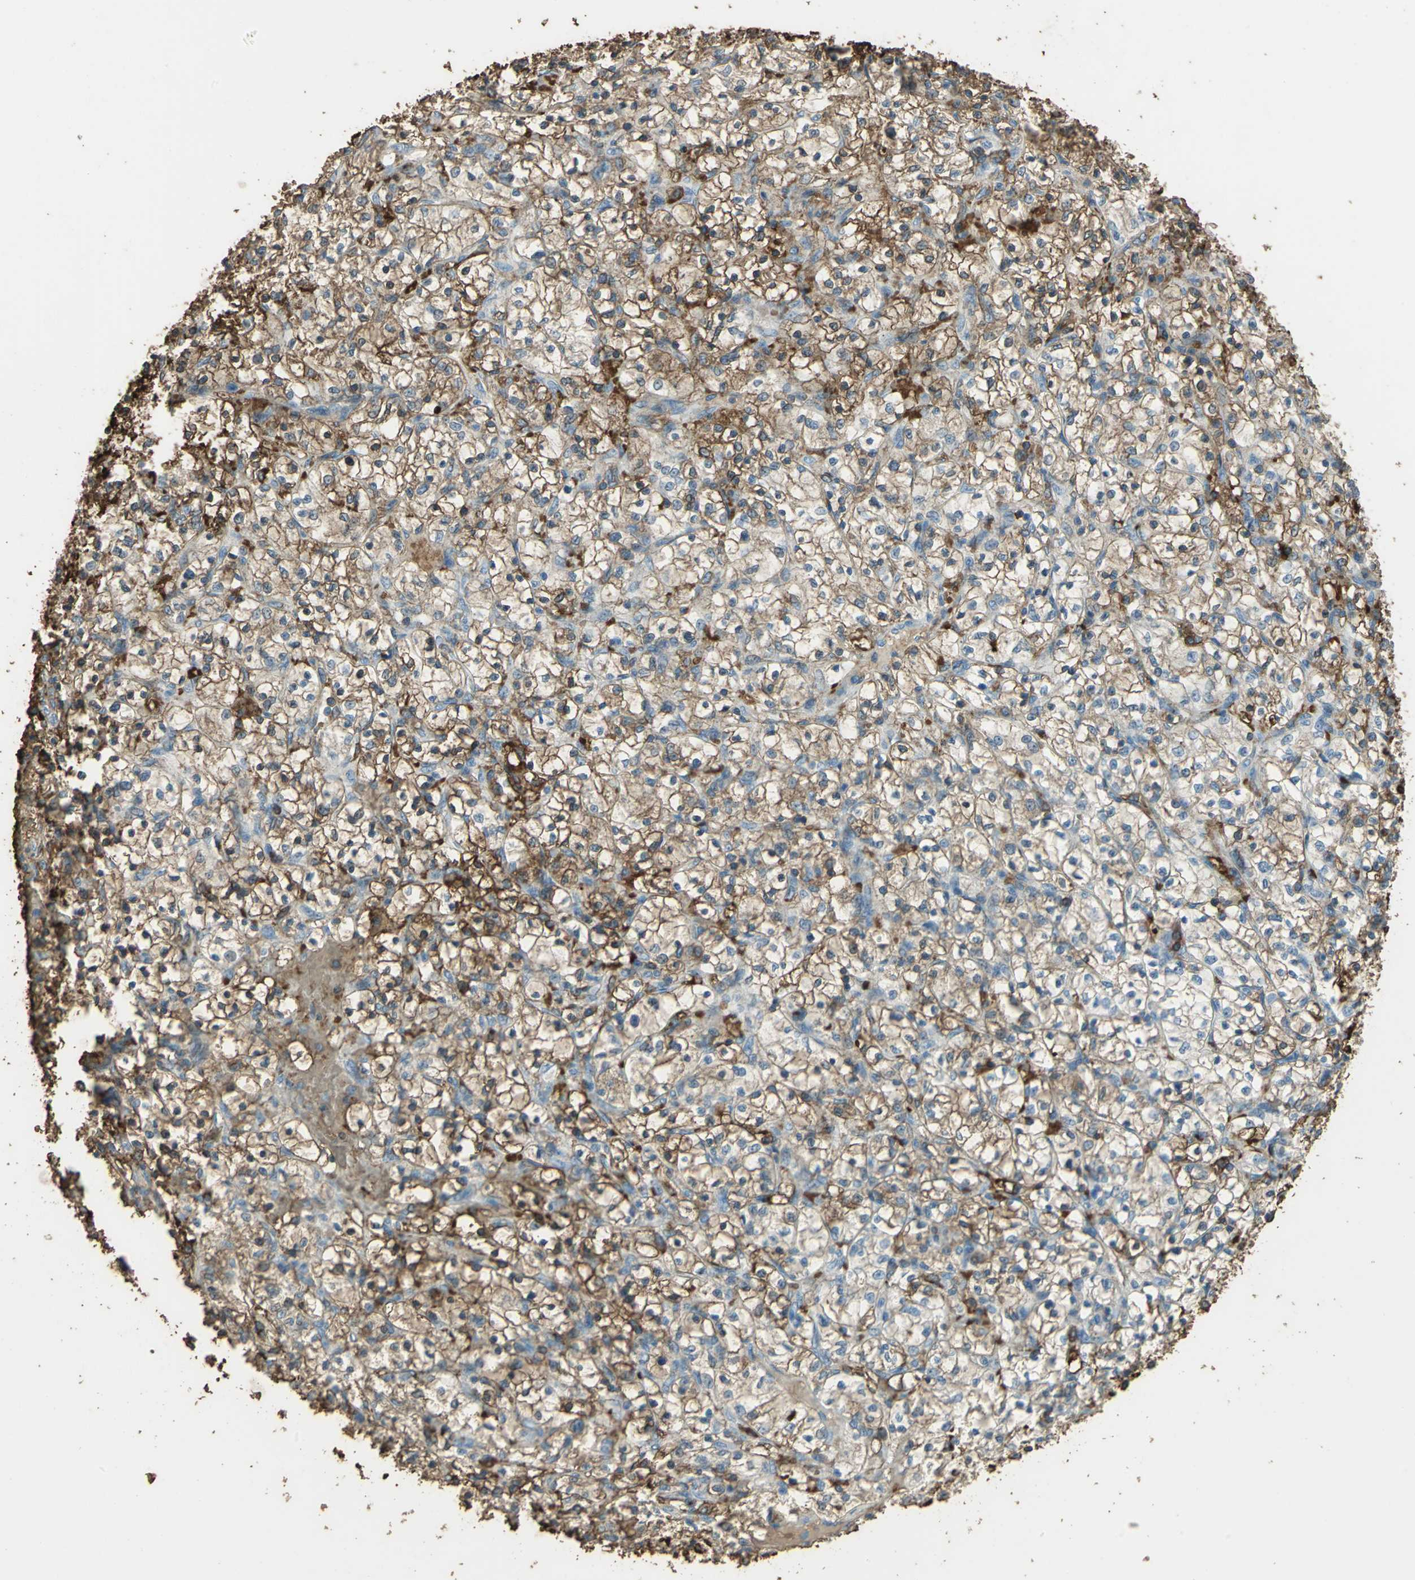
{"staining": {"intensity": "strong", "quantity": "25%-75%", "location": "cytoplasmic/membranous"}, "tissue": "renal cancer", "cell_type": "Tumor cells", "image_type": "cancer", "snomed": [{"axis": "morphology", "description": "Adenocarcinoma, NOS"}, {"axis": "topography", "description": "Kidney"}], "caption": "IHC photomicrograph of human adenocarcinoma (renal) stained for a protein (brown), which demonstrates high levels of strong cytoplasmic/membranous positivity in about 25%-75% of tumor cells.", "gene": "TRAPPC2", "patient": {"sex": "female", "age": 69}}